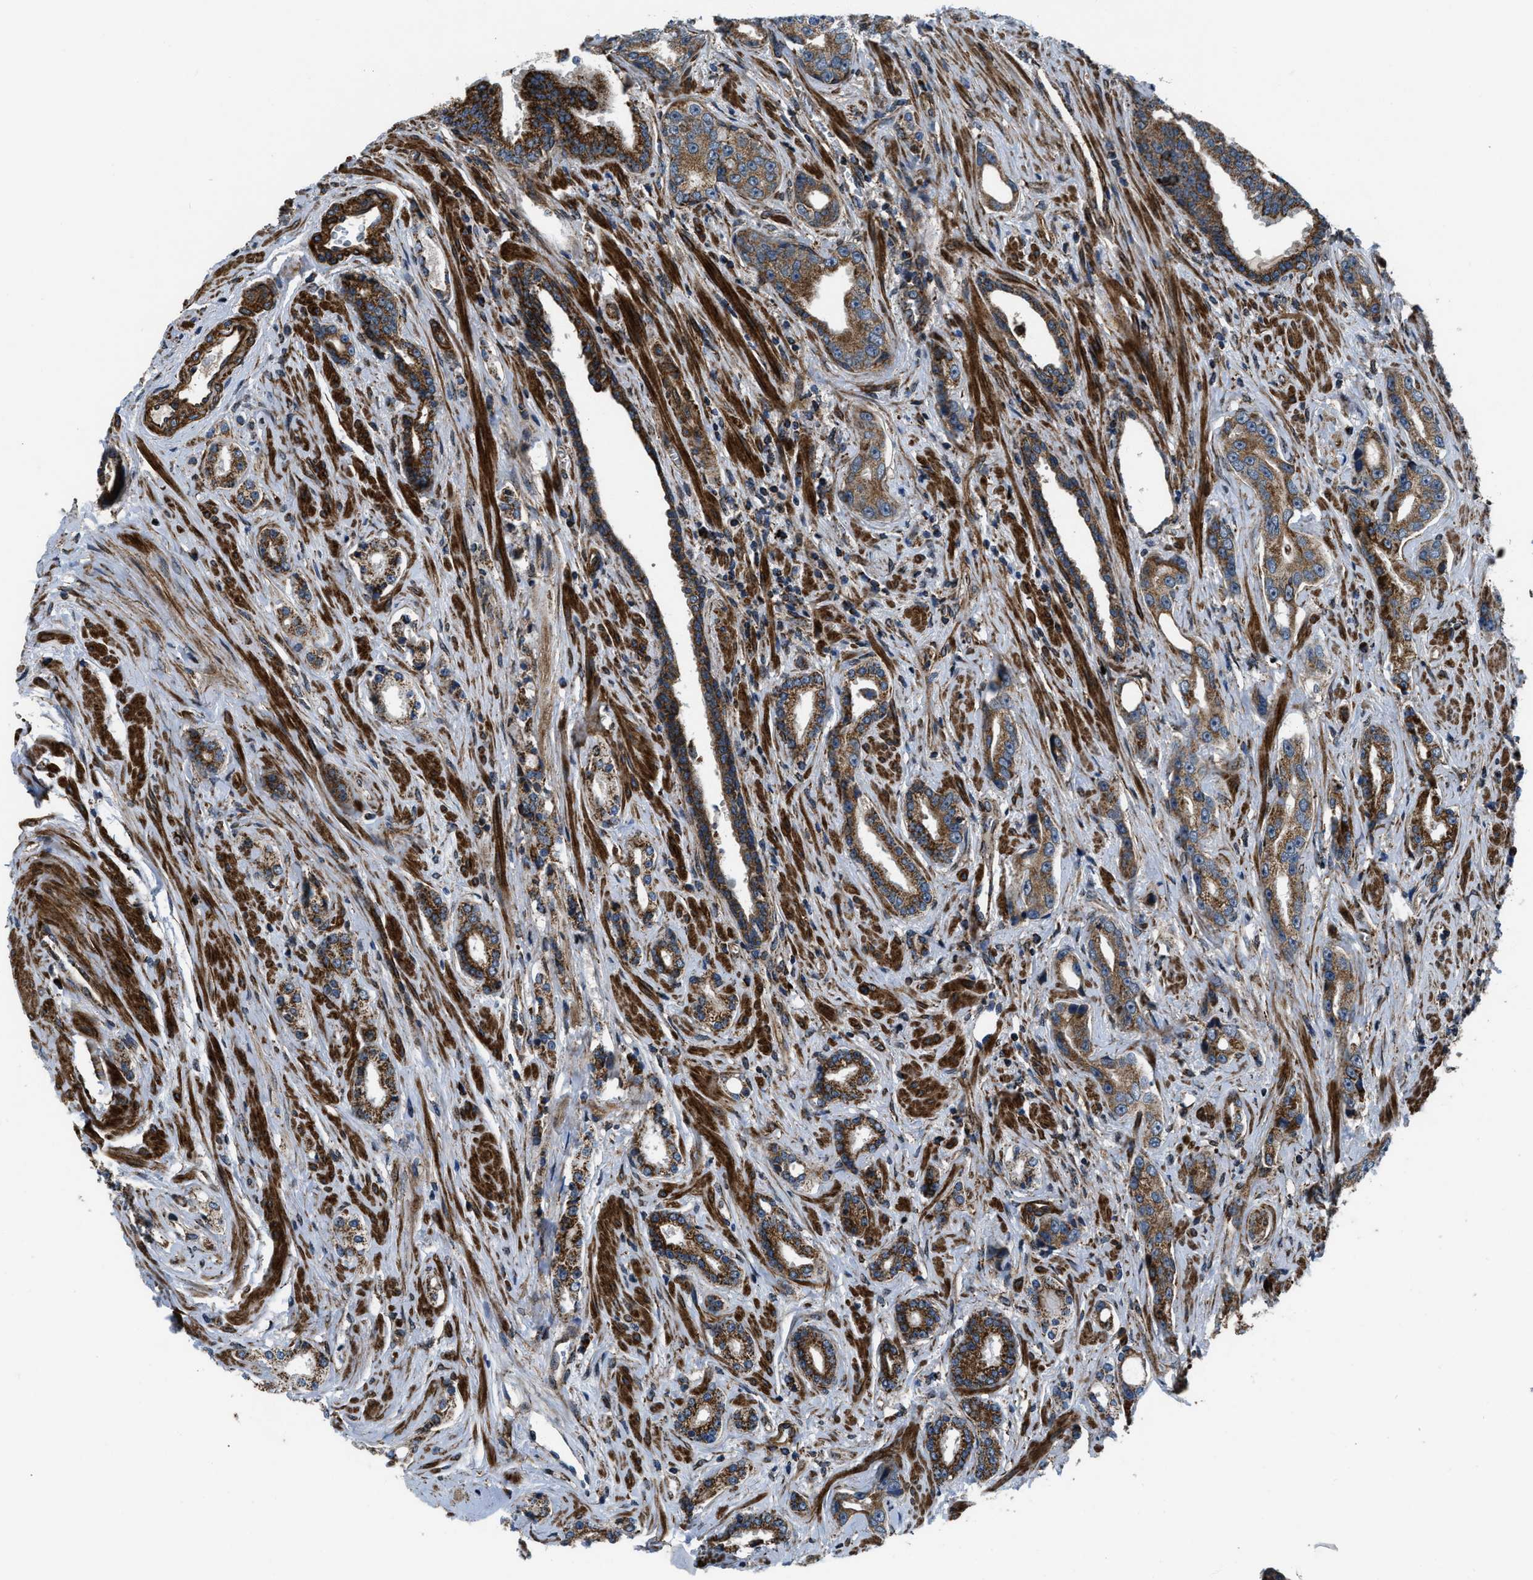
{"staining": {"intensity": "strong", "quantity": ">75%", "location": "cytoplasmic/membranous"}, "tissue": "prostate cancer", "cell_type": "Tumor cells", "image_type": "cancer", "snomed": [{"axis": "morphology", "description": "Adenocarcinoma, High grade"}, {"axis": "topography", "description": "Prostate"}], "caption": "Protein staining demonstrates strong cytoplasmic/membranous positivity in about >75% of tumor cells in prostate high-grade adenocarcinoma.", "gene": "GSDME", "patient": {"sex": "male", "age": 71}}